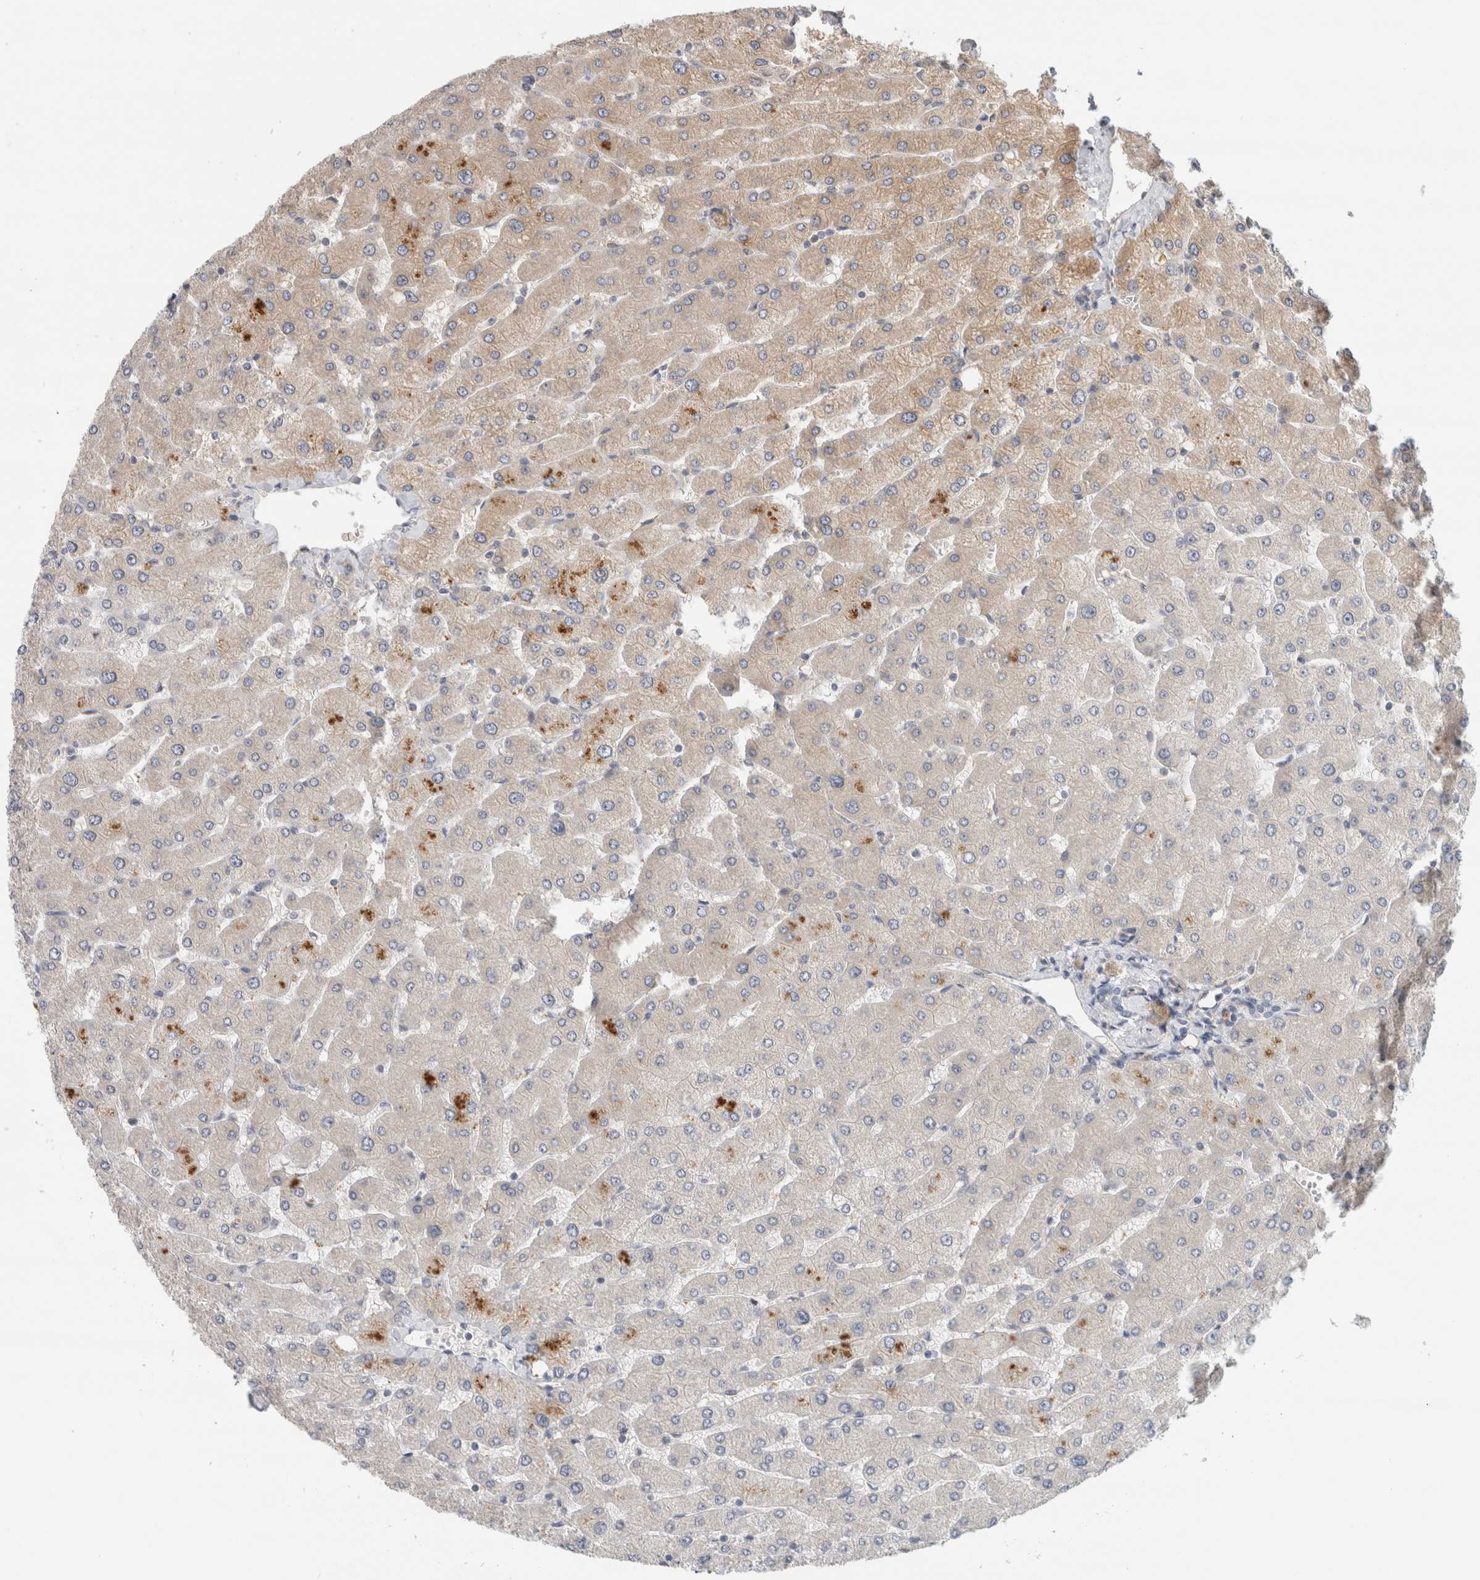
{"staining": {"intensity": "negative", "quantity": "none", "location": "none"}, "tissue": "liver", "cell_type": "Cholangiocytes", "image_type": "normal", "snomed": [{"axis": "morphology", "description": "Normal tissue, NOS"}, {"axis": "topography", "description": "Liver"}], "caption": "This is a micrograph of immunohistochemistry staining of unremarkable liver, which shows no positivity in cholangiocytes.", "gene": "EIF4G3", "patient": {"sex": "male", "age": 55}}